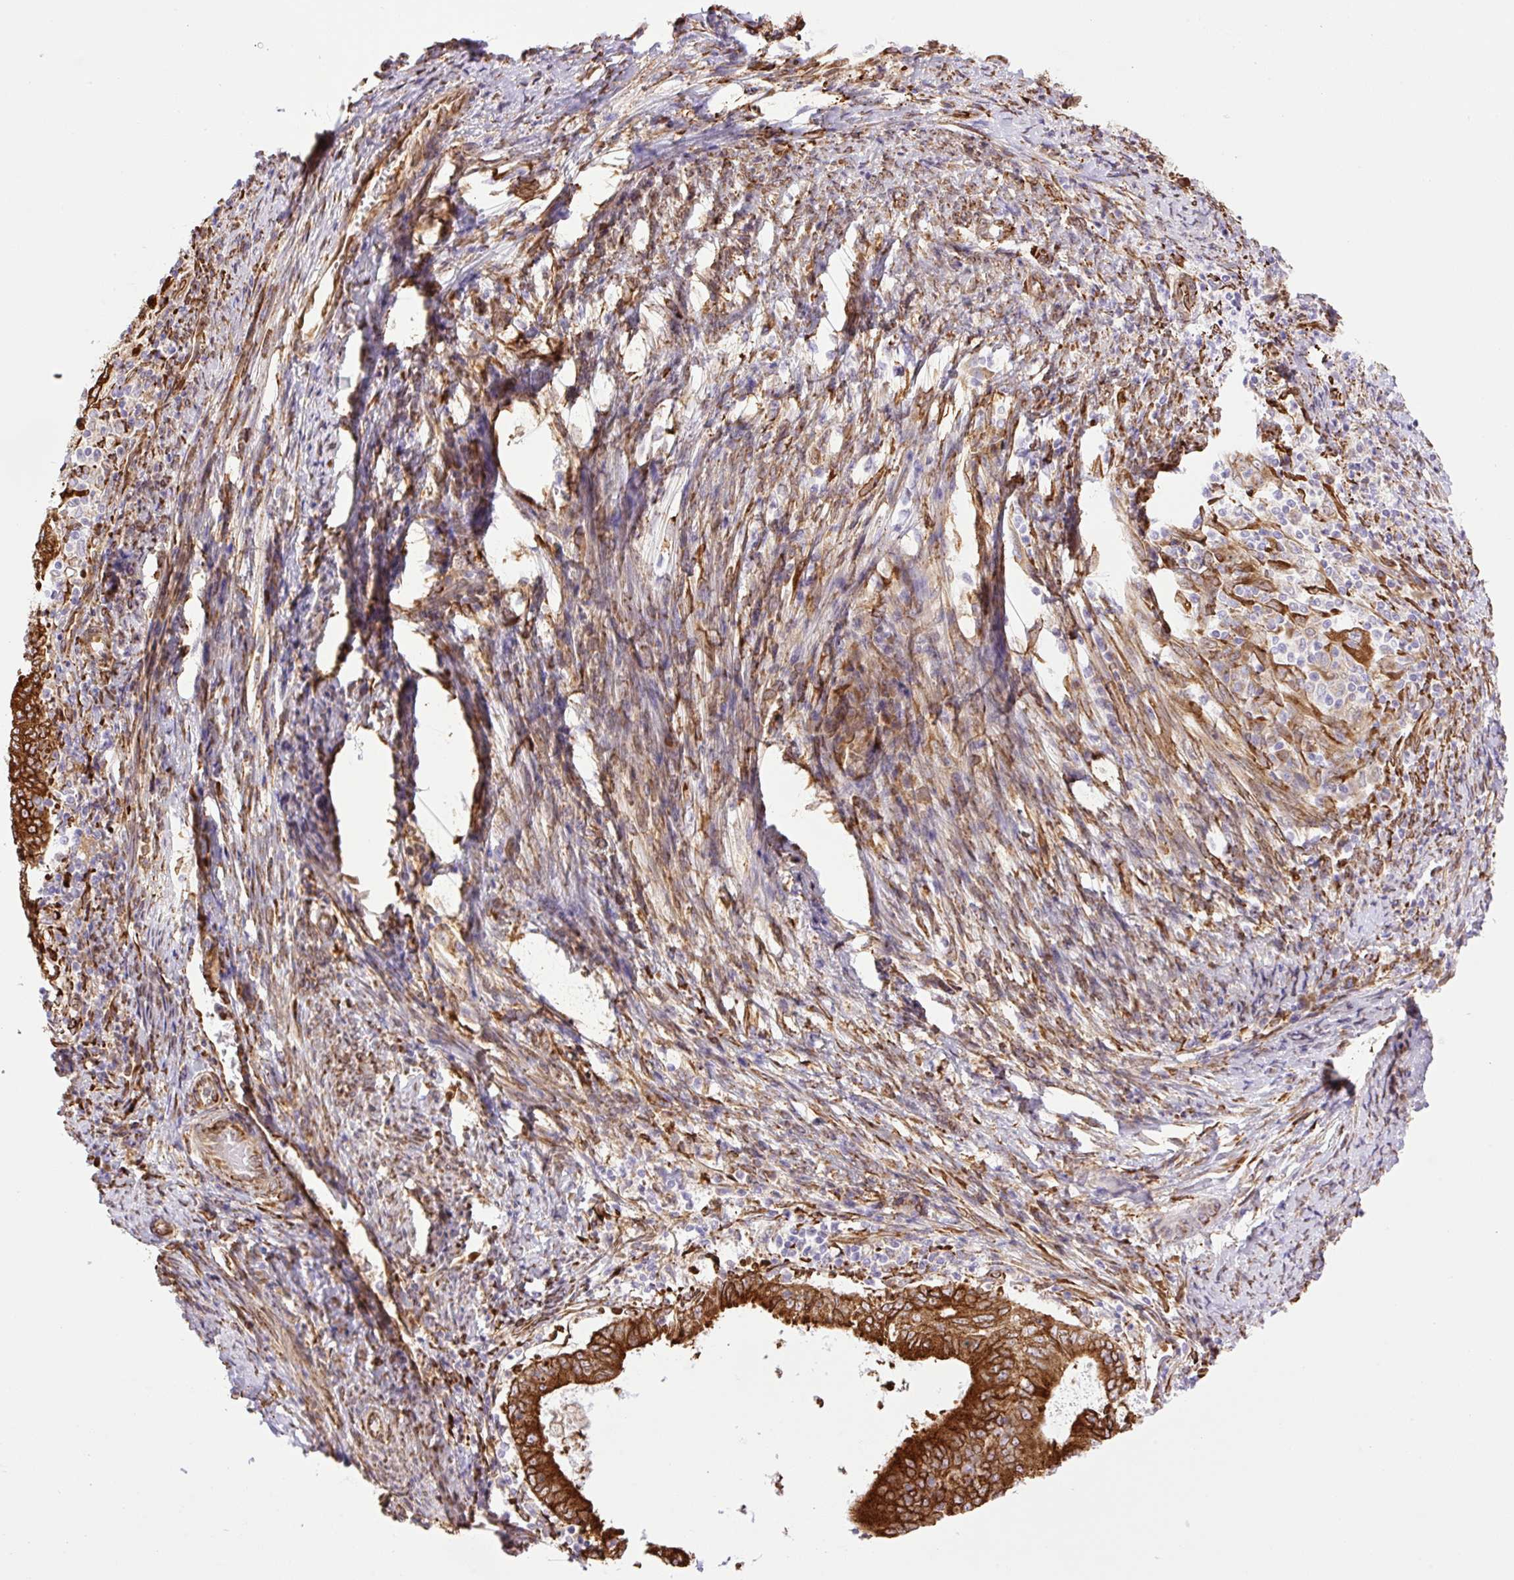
{"staining": {"intensity": "strong", "quantity": ">75%", "location": "cytoplasmic/membranous"}, "tissue": "endometrial cancer", "cell_type": "Tumor cells", "image_type": "cancer", "snomed": [{"axis": "morphology", "description": "Adenocarcinoma, NOS"}, {"axis": "topography", "description": "Endometrium"}], "caption": "Immunohistochemical staining of endometrial cancer (adenocarcinoma) demonstrates strong cytoplasmic/membranous protein staining in about >75% of tumor cells. (DAB = brown stain, brightfield microscopy at high magnification).", "gene": "RAB30", "patient": {"sex": "female", "age": 70}}